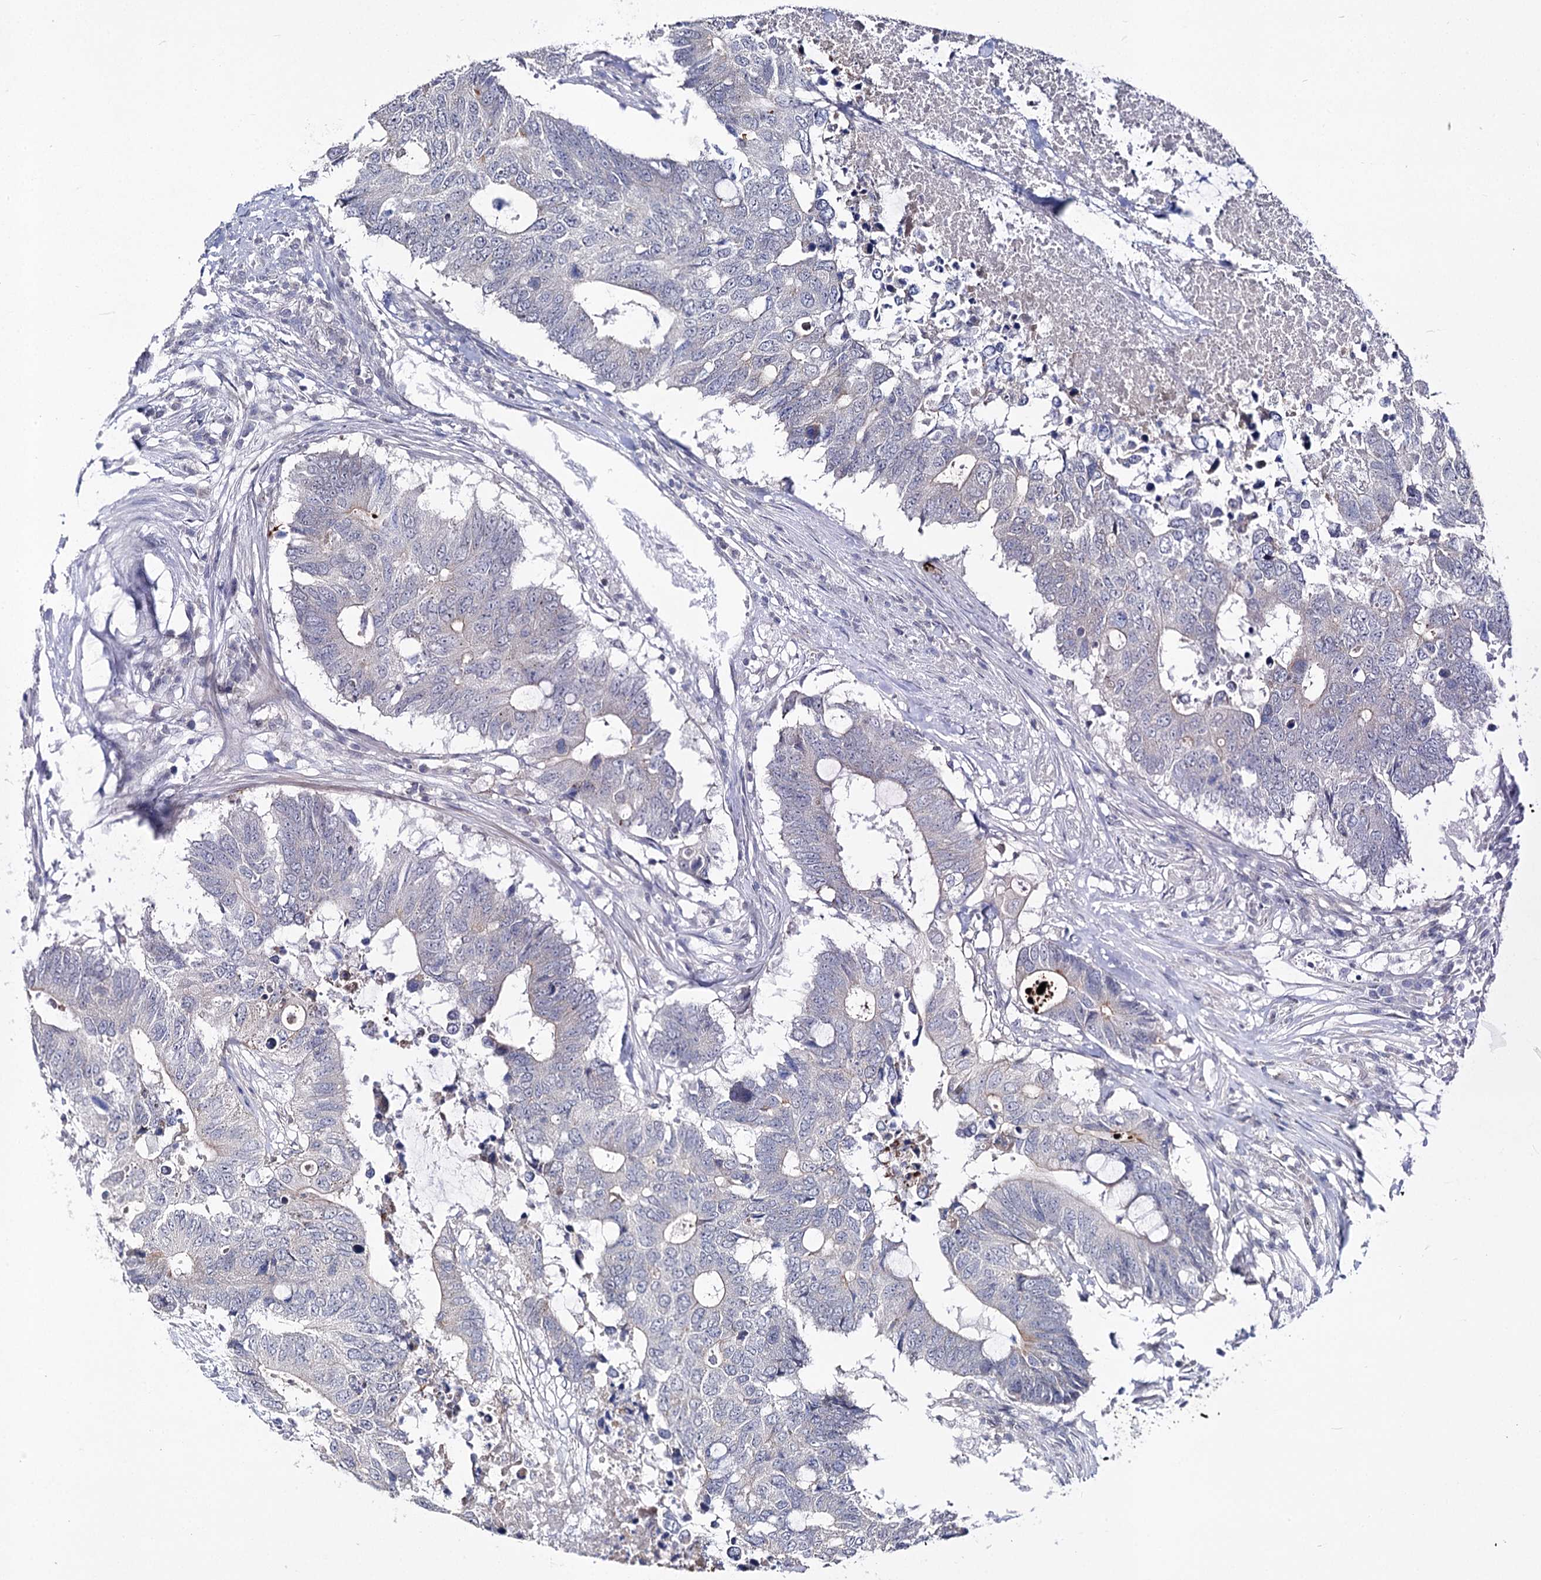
{"staining": {"intensity": "weak", "quantity": "<25%", "location": "cytoplasmic/membranous"}, "tissue": "colorectal cancer", "cell_type": "Tumor cells", "image_type": "cancer", "snomed": [{"axis": "morphology", "description": "Adenocarcinoma, NOS"}, {"axis": "topography", "description": "Colon"}], "caption": "Tumor cells show no significant protein positivity in colorectal cancer (adenocarcinoma).", "gene": "ATP10B", "patient": {"sex": "male", "age": 71}}